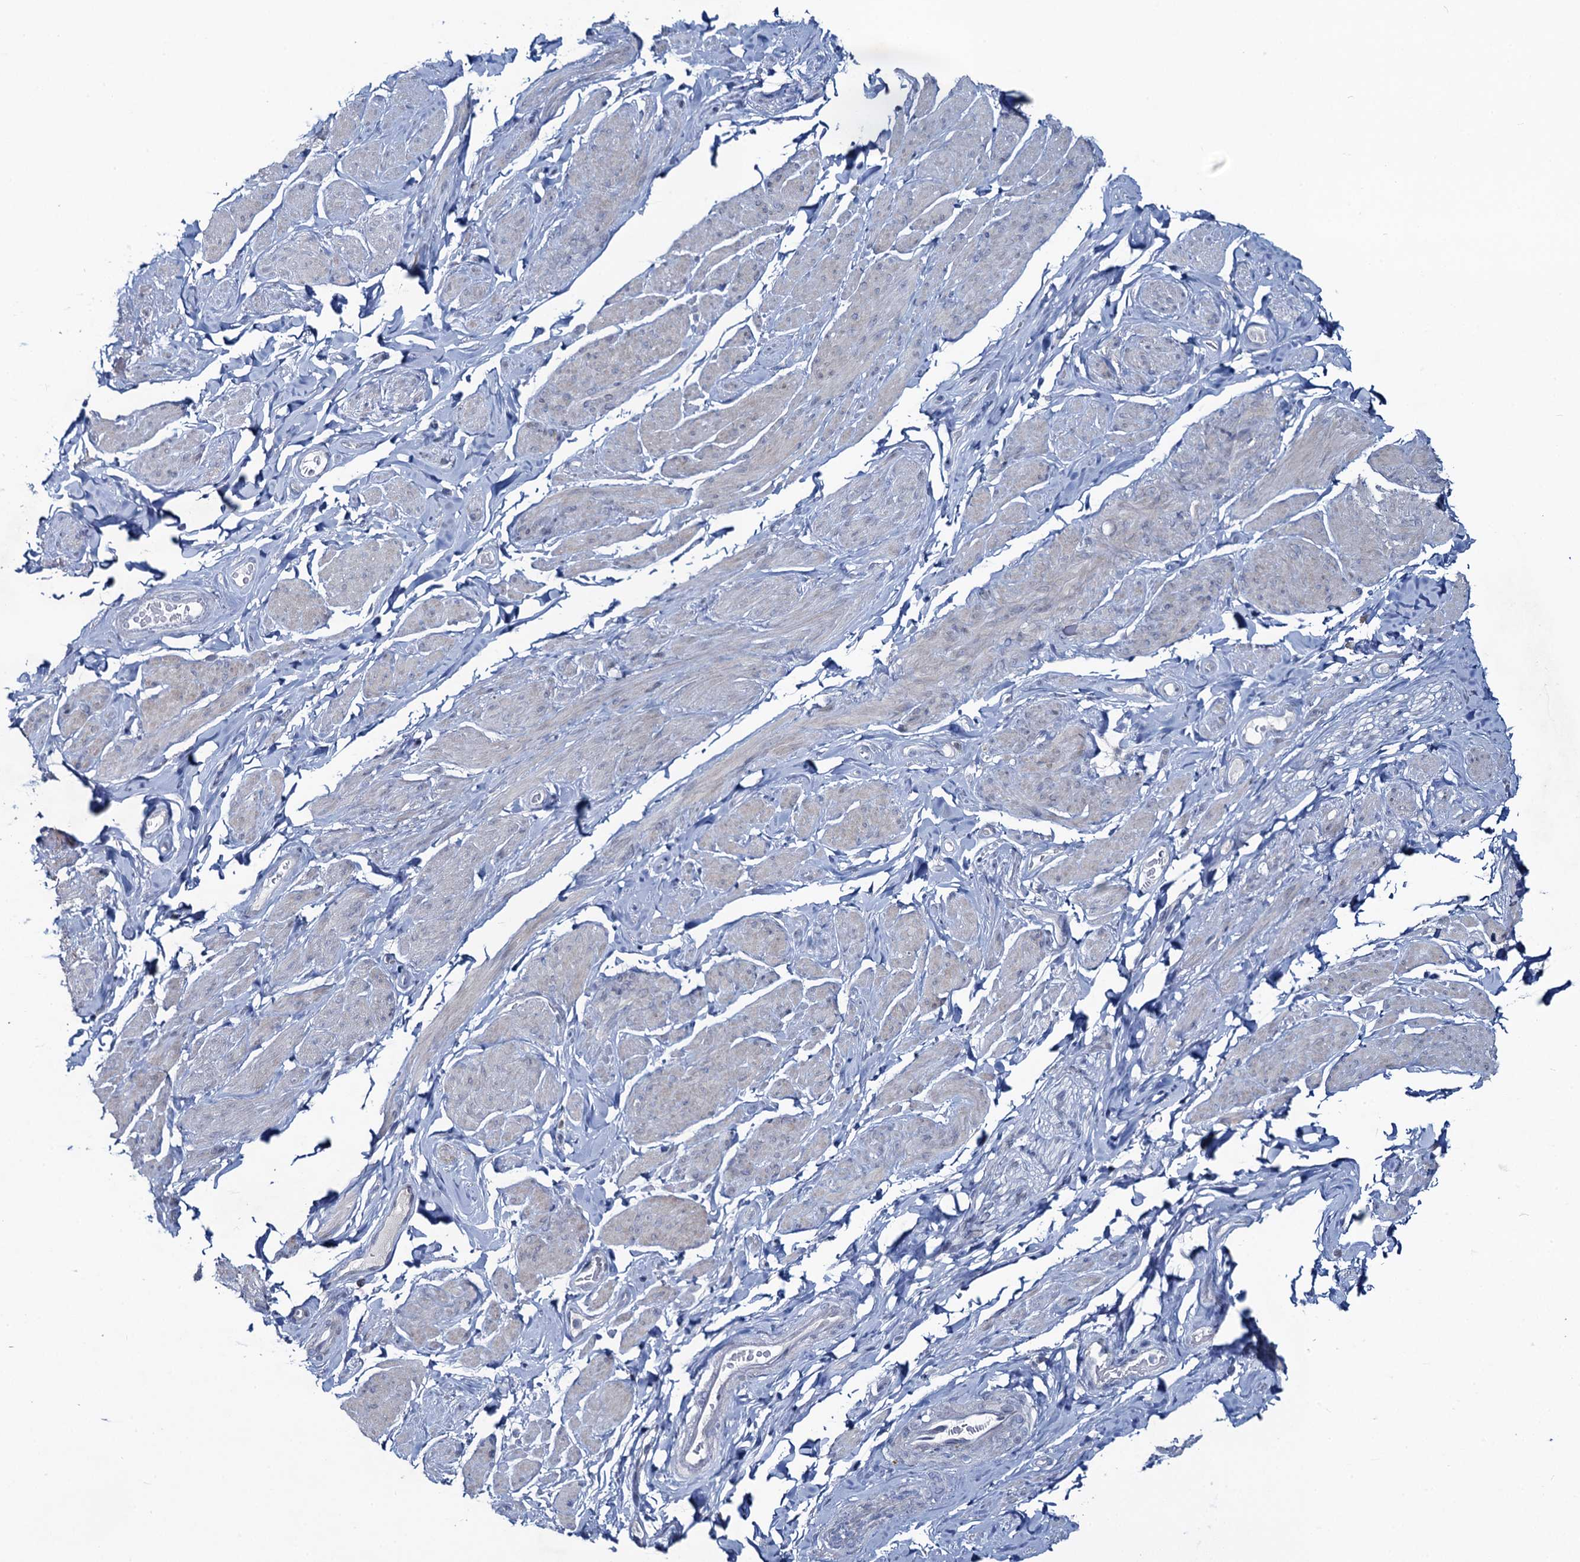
{"staining": {"intensity": "negative", "quantity": "none", "location": "none"}, "tissue": "smooth muscle", "cell_type": "Smooth muscle cells", "image_type": "normal", "snomed": [{"axis": "morphology", "description": "Normal tissue, NOS"}, {"axis": "topography", "description": "Smooth muscle"}, {"axis": "topography", "description": "Peripheral nerve tissue"}], "caption": "The IHC micrograph has no significant expression in smooth muscle cells of smooth muscle. The staining was performed using DAB to visualize the protein expression in brown, while the nuclei were stained in blue with hematoxylin (Magnification: 20x).", "gene": "TOX3", "patient": {"sex": "male", "age": 69}}